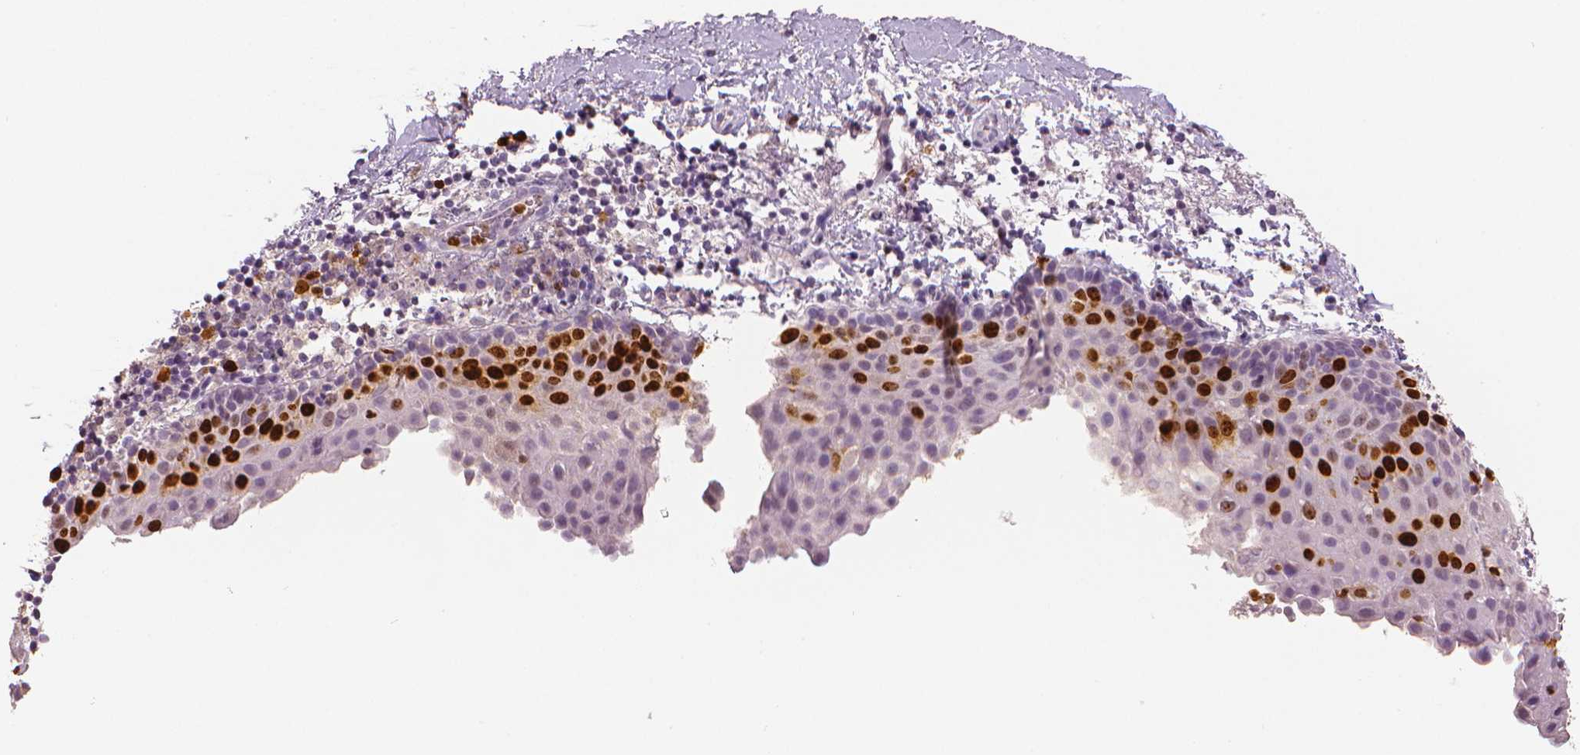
{"staining": {"intensity": "strong", "quantity": "25%-75%", "location": "nuclear"}, "tissue": "vagina", "cell_type": "Squamous epithelial cells", "image_type": "normal", "snomed": [{"axis": "morphology", "description": "Normal tissue, NOS"}, {"axis": "topography", "description": "Vagina"}], "caption": "Immunohistochemistry photomicrograph of unremarkable human vagina stained for a protein (brown), which displays high levels of strong nuclear staining in about 25%-75% of squamous epithelial cells.", "gene": "MKI67", "patient": {"sex": "female", "age": 61}}